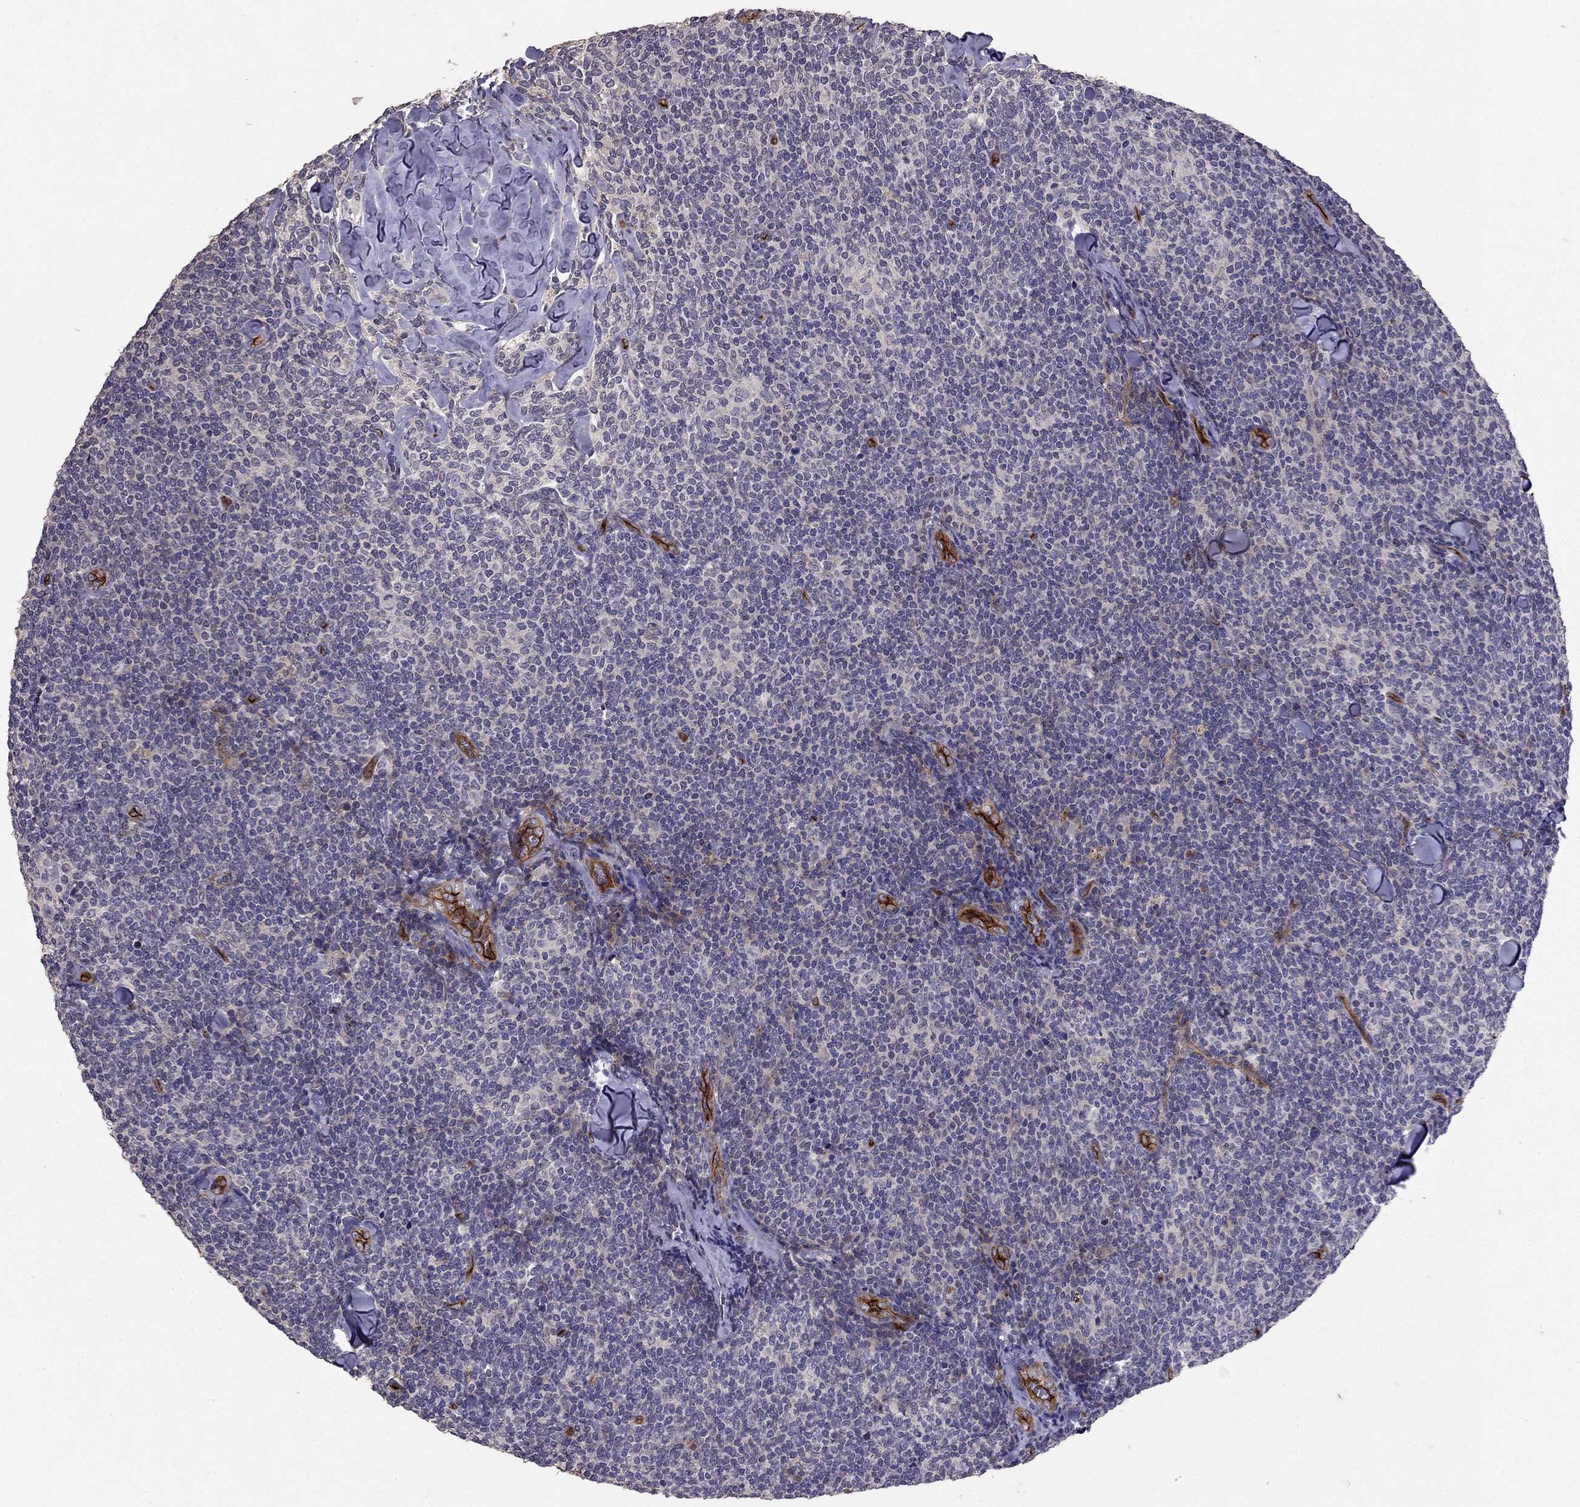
{"staining": {"intensity": "negative", "quantity": "none", "location": "none"}, "tissue": "lymphoma", "cell_type": "Tumor cells", "image_type": "cancer", "snomed": [{"axis": "morphology", "description": "Malignant lymphoma, non-Hodgkin's type, Low grade"}, {"axis": "topography", "description": "Lymph node"}], "caption": "Immunohistochemistry (IHC) photomicrograph of neoplastic tissue: human lymphoma stained with DAB reveals no significant protein expression in tumor cells.", "gene": "RASIP1", "patient": {"sex": "female", "age": 56}}